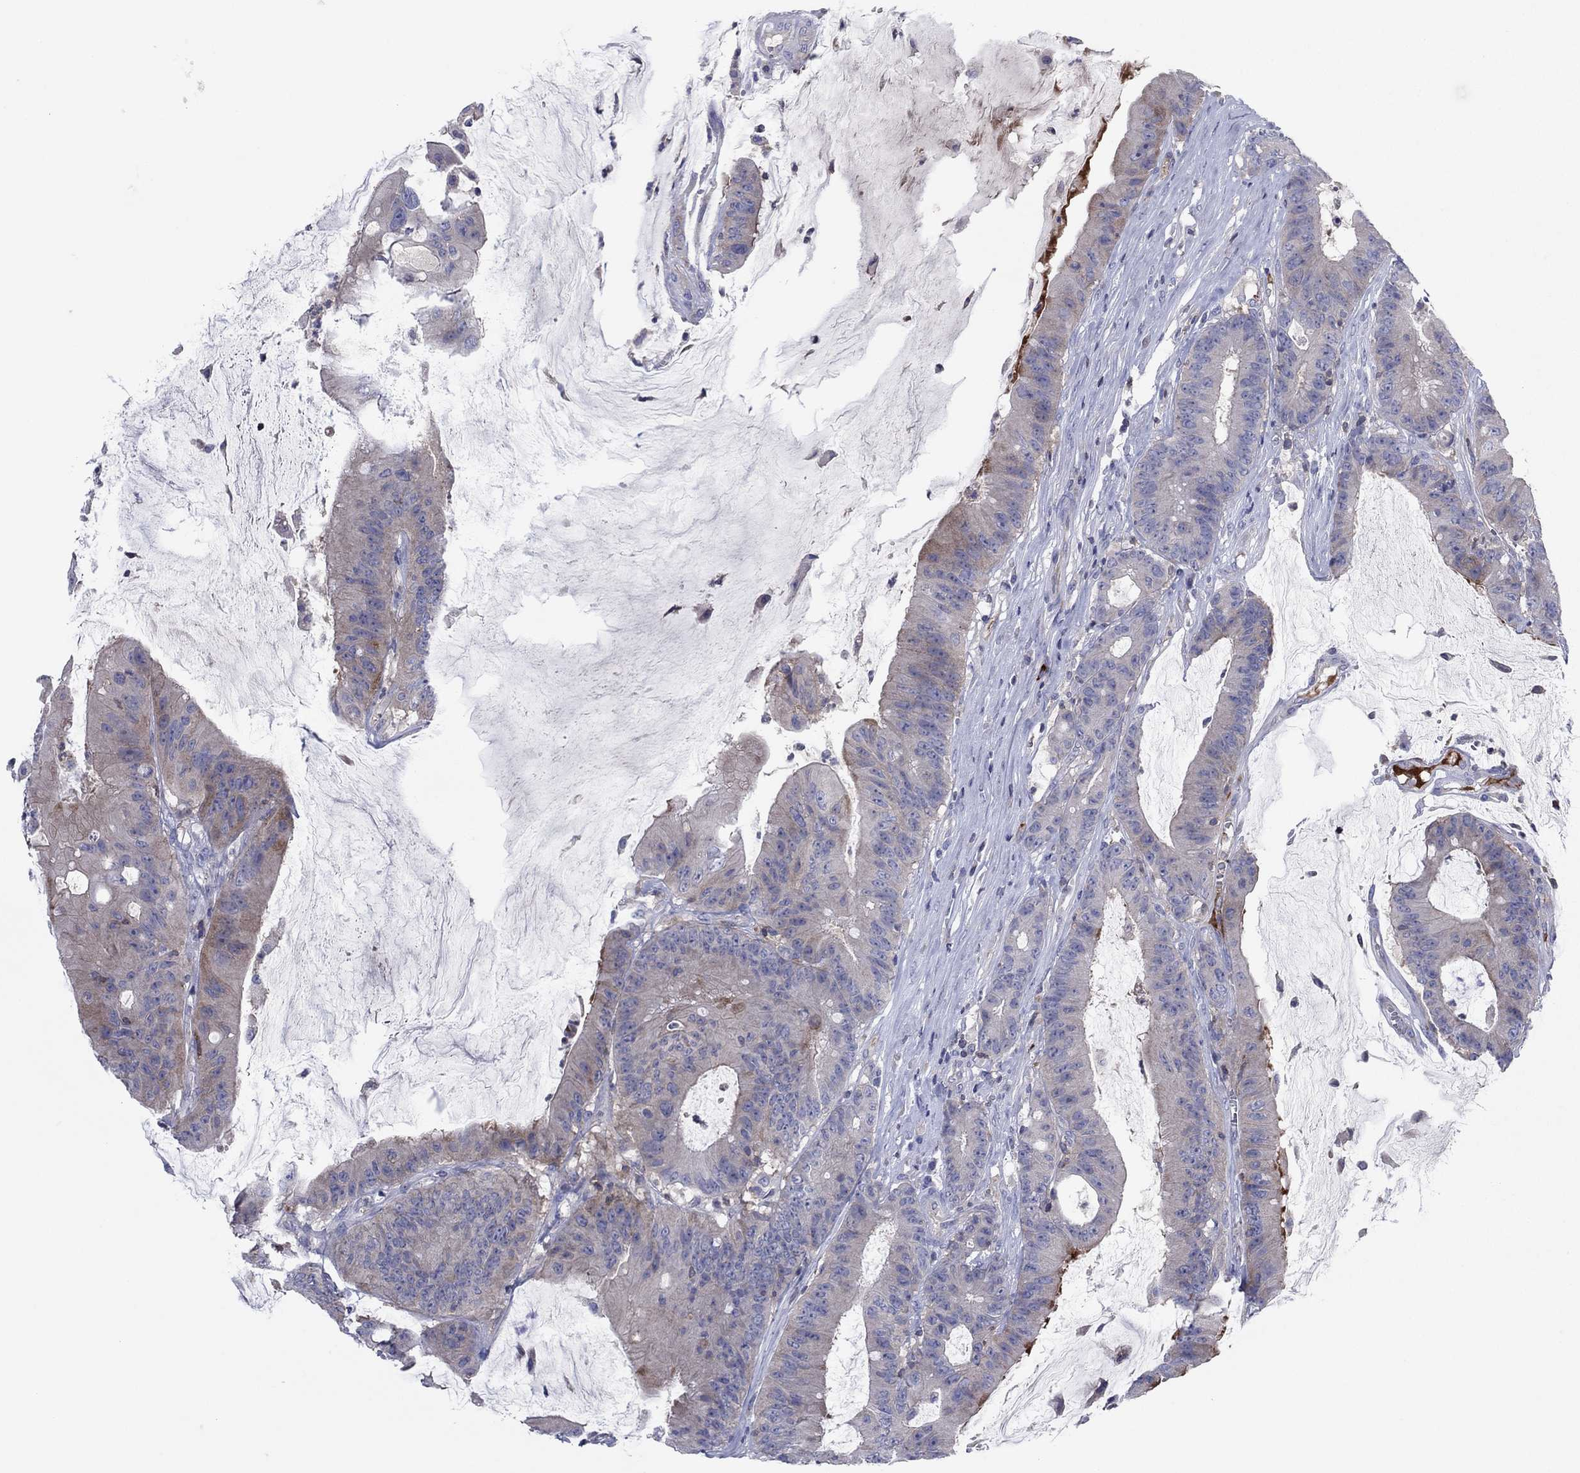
{"staining": {"intensity": "weak", "quantity": "<25%", "location": "cytoplasmic/membranous"}, "tissue": "colorectal cancer", "cell_type": "Tumor cells", "image_type": "cancer", "snomed": [{"axis": "morphology", "description": "Adenocarcinoma, NOS"}, {"axis": "topography", "description": "Colon"}], "caption": "Colorectal adenocarcinoma stained for a protein using immunohistochemistry exhibits no staining tumor cells.", "gene": "PVR", "patient": {"sex": "female", "age": 69}}